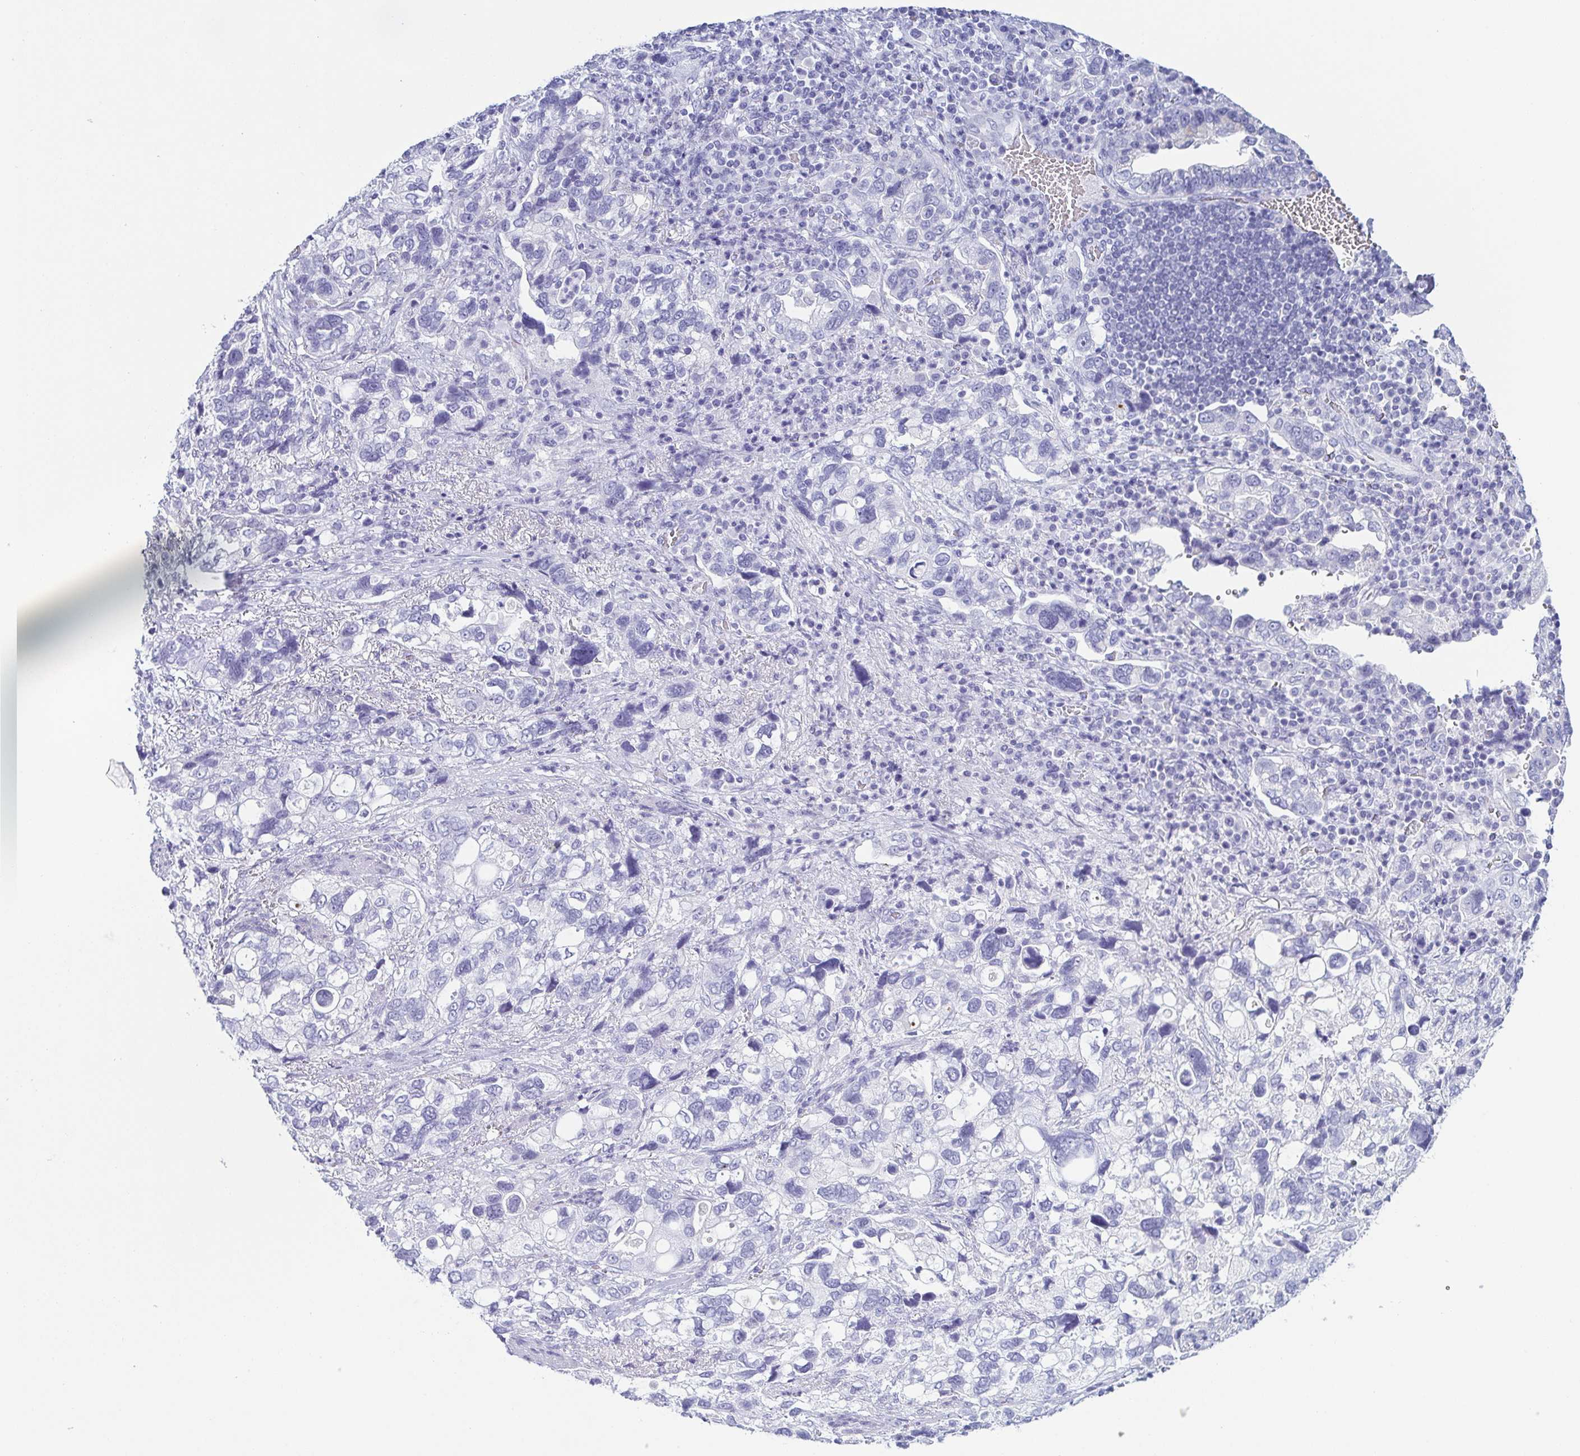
{"staining": {"intensity": "negative", "quantity": "none", "location": "none"}, "tissue": "stomach cancer", "cell_type": "Tumor cells", "image_type": "cancer", "snomed": [{"axis": "morphology", "description": "Adenocarcinoma, NOS"}, {"axis": "topography", "description": "Stomach, upper"}], "caption": "DAB immunohistochemical staining of human adenocarcinoma (stomach) displays no significant staining in tumor cells. (Brightfield microscopy of DAB immunohistochemistry at high magnification).", "gene": "ZG16B", "patient": {"sex": "female", "age": 81}}